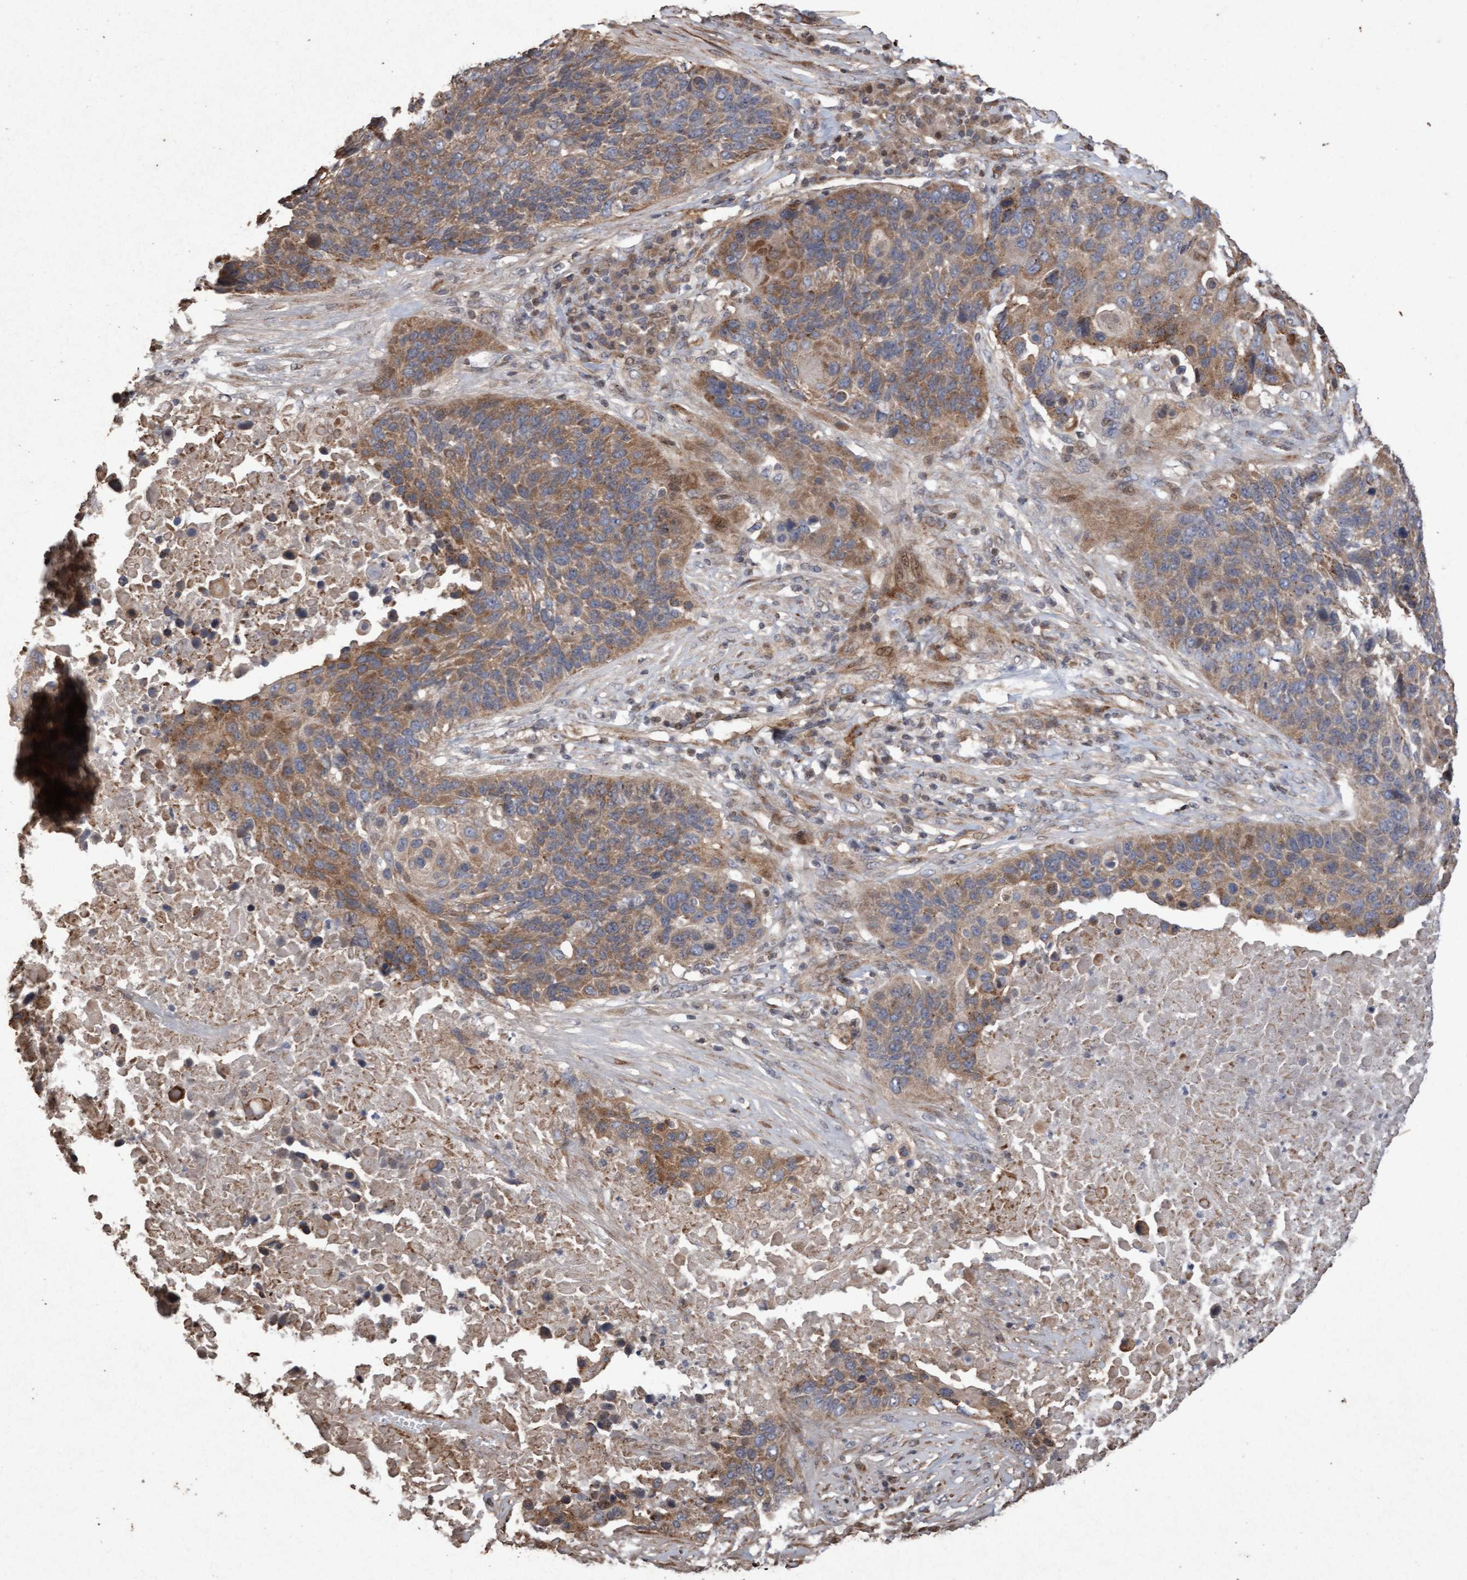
{"staining": {"intensity": "moderate", "quantity": "25%-75%", "location": "cytoplasmic/membranous"}, "tissue": "lung cancer", "cell_type": "Tumor cells", "image_type": "cancer", "snomed": [{"axis": "morphology", "description": "Squamous cell carcinoma, NOS"}, {"axis": "topography", "description": "Lung"}], "caption": "A medium amount of moderate cytoplasmic/membranous positivity is appreciated in about 25%-75% of tumor cells in squamous cell carcinoma (lung) tissue.", "gene": "OSBP2", "patient": {"sex": "male", "age": 66}}